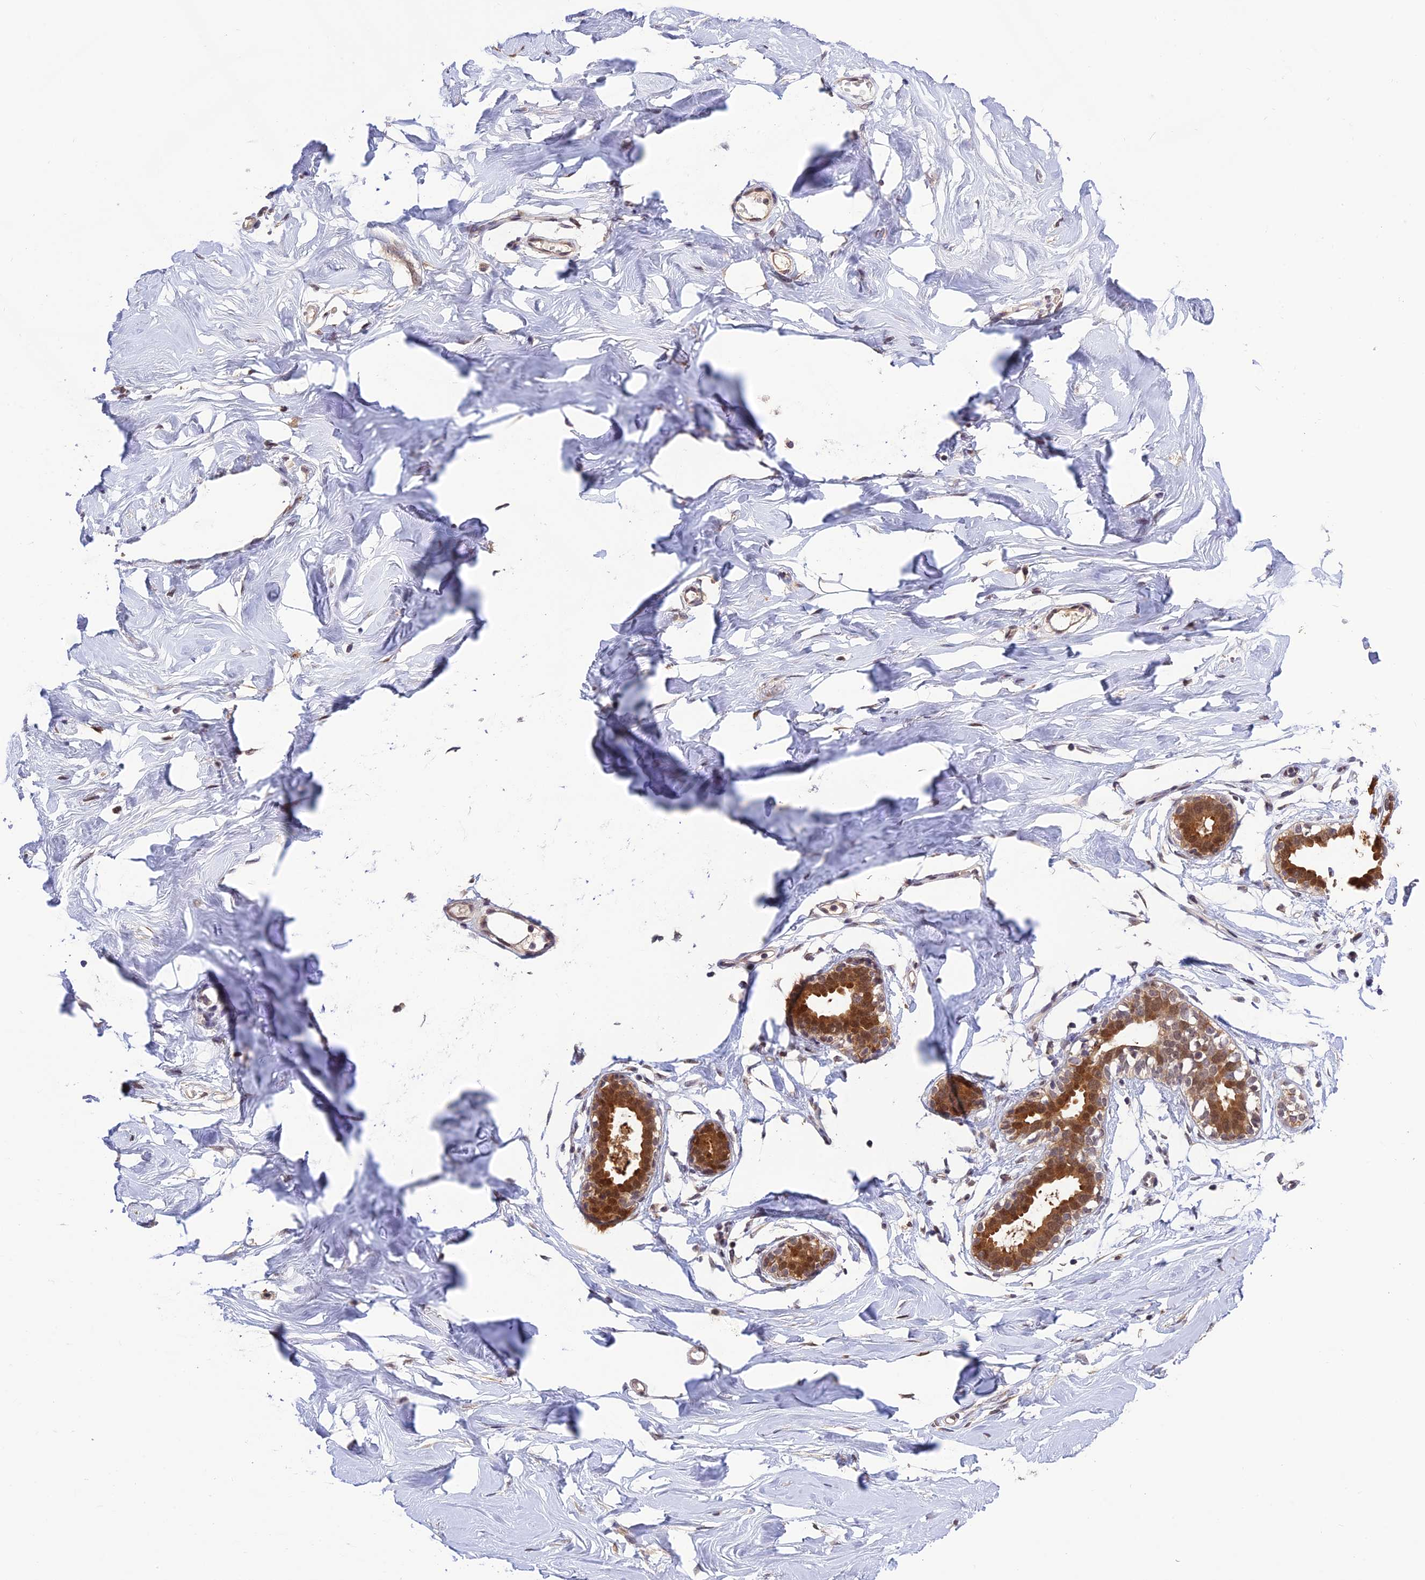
{"staining": {"intensity": "negative", "quantity": "none", "location": "none"}, "tissue": "breast", "cell_type": "Adipocytes", "image_type": "normal", "snomed": [{"axis": "morphology", "description": "Normal tissue, NOS"}, {"axis": "morphology", "description": "Adenoma, NOS"}, {"axis": "topography", "description": "Breast"}], "caption": "High magnification brightfield microscopy of unremarkable breast stained with DAB (brown) and counterstained with hematoxylin (blue): adipocytes show no significant staining.", "gene": "MNS1", "patient": {"sex": "female", "age": 23}}